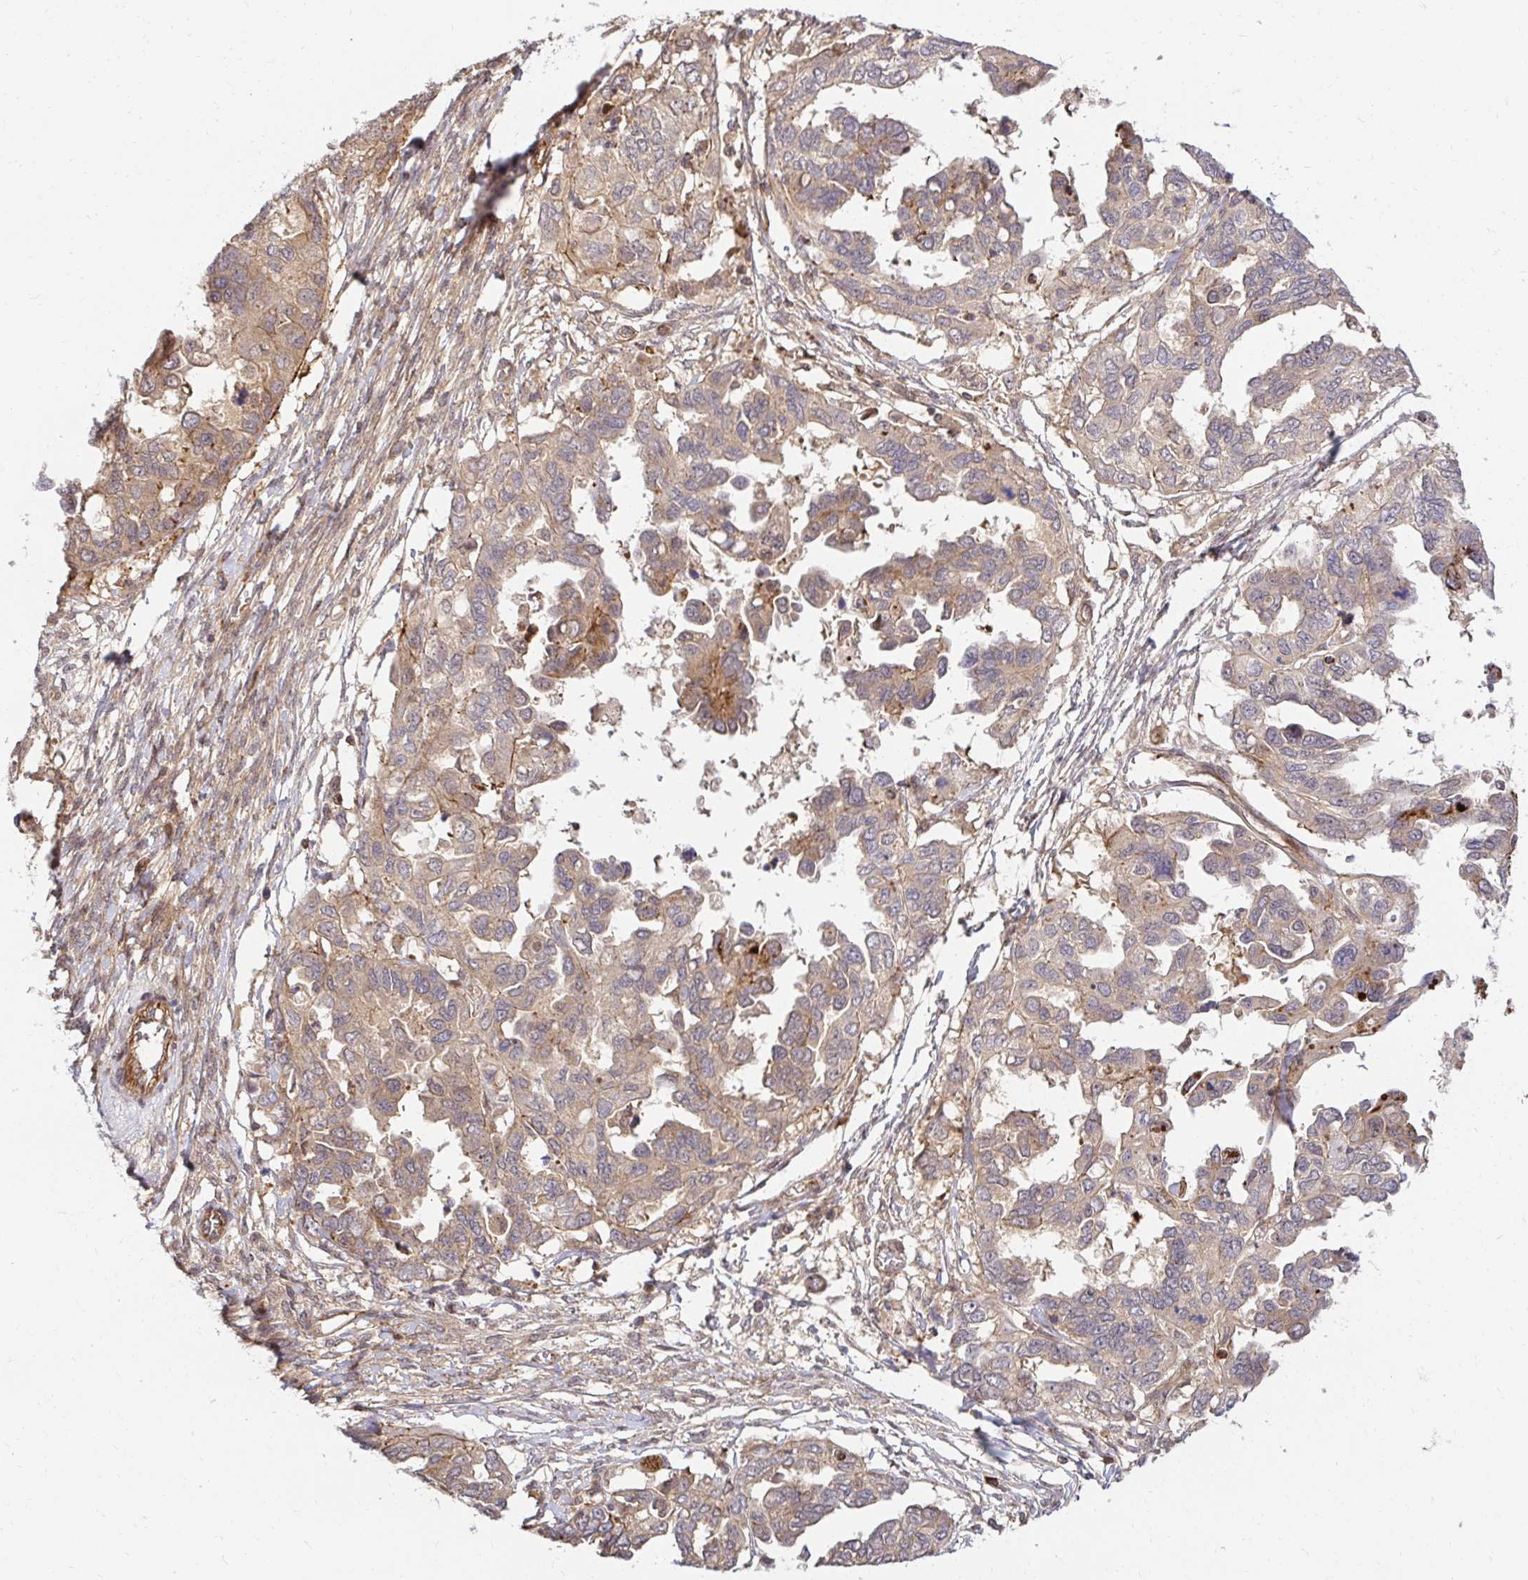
{"staining": {"intensity": "weak", "quantity": "<25%", "location": "cytoplasmic/membranous"}, "tissue": "ovarian cancer", "cell_type": "Tumor cells", "image_type": "cancer", "snomed": [{"axis": "morphology", "description": "Cystadenocarcinoma, serous, NOS"}, {"axis": "topography", "description": "Ovary"}], "caption": "Immunohistochemical staining of human ovarian cancer (serous cystadenocarcinoma) reveals no significant staining in tumor cells.", "gene": "PSMA4", "patient": {"sex": "female", "age": 53}}